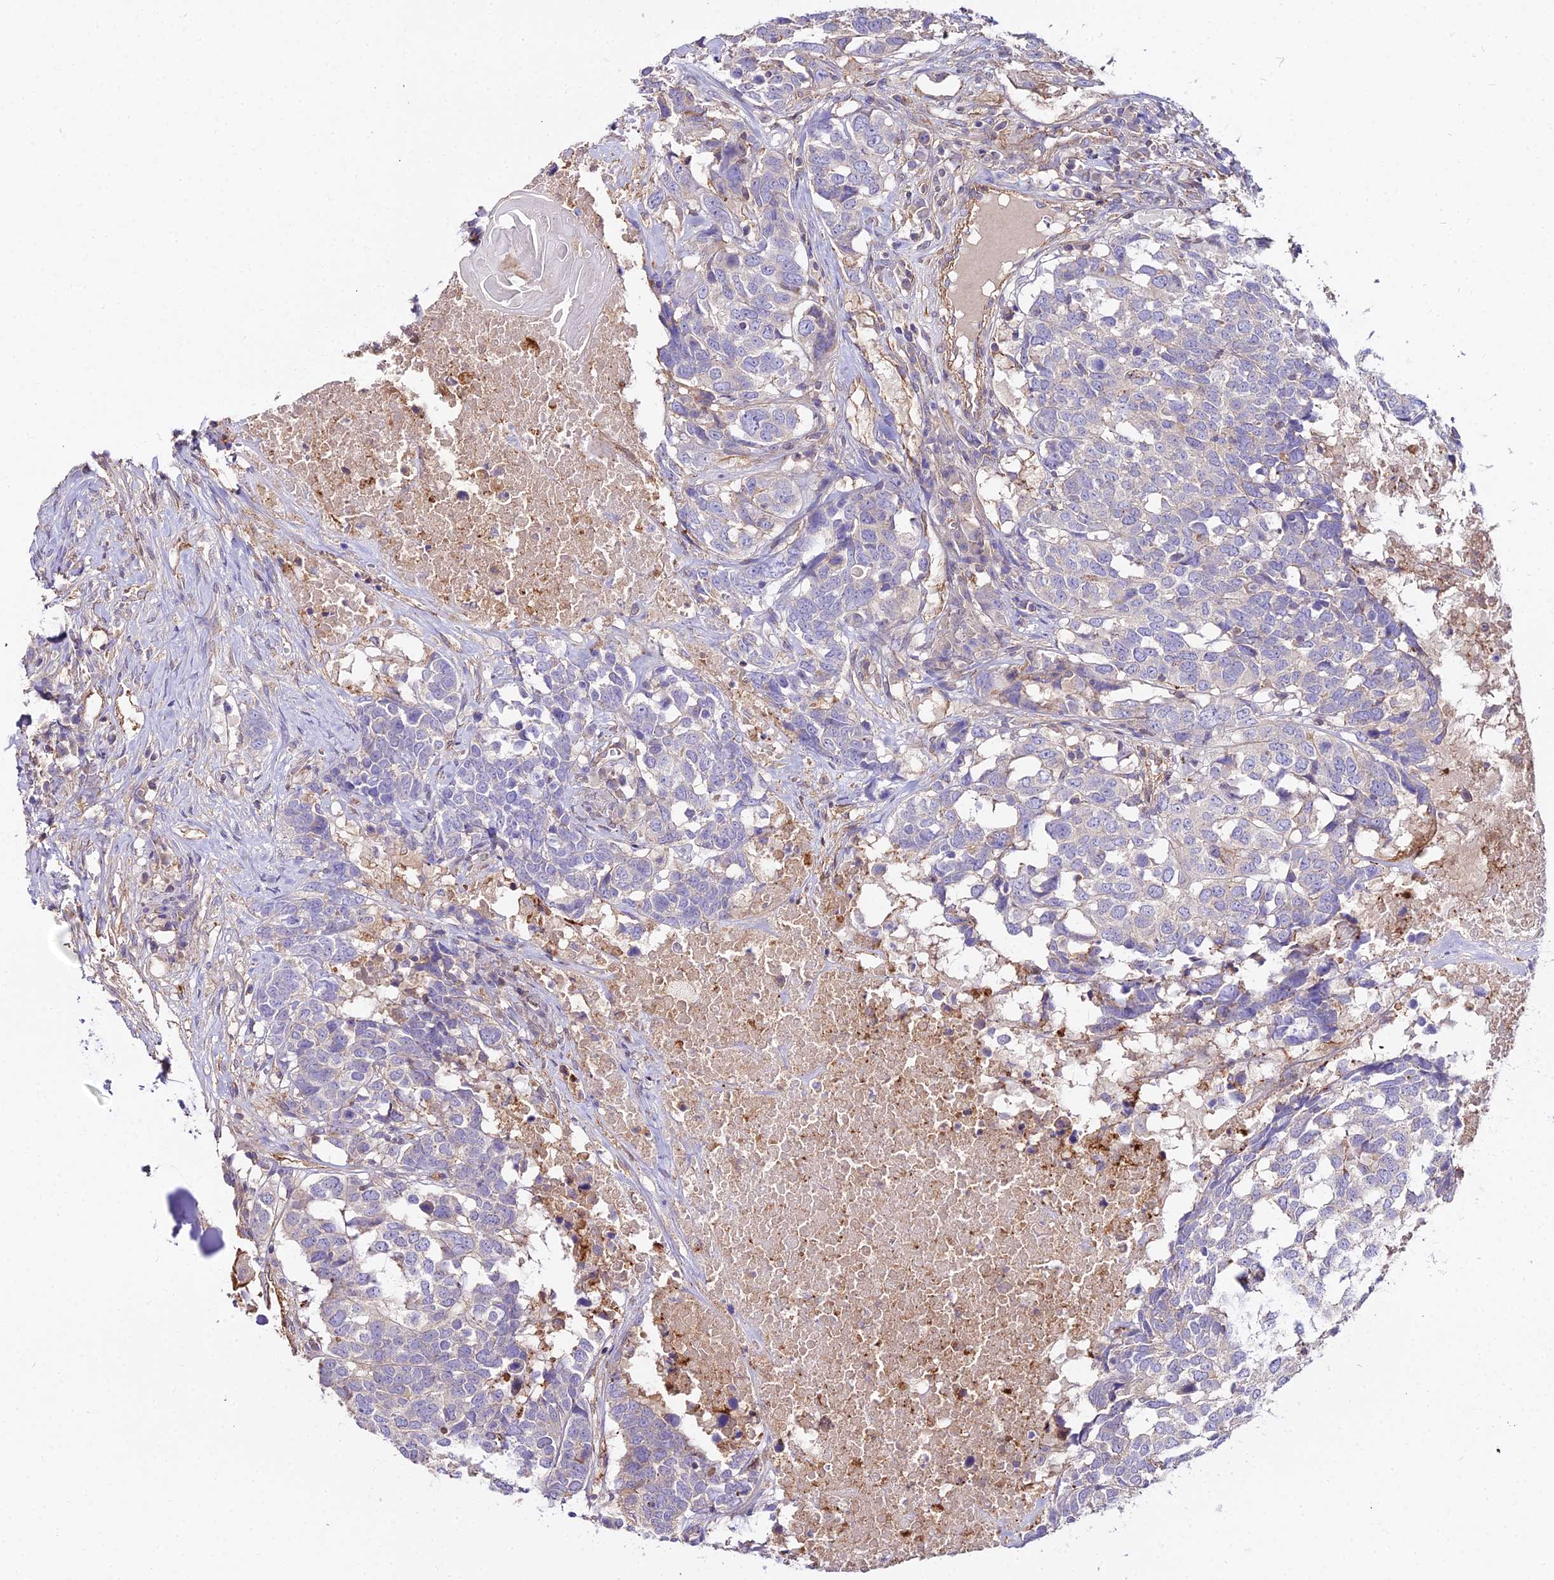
{"staining": {"intensity": "negative", "quantity": "none", "location": "none"}, "tissue": "head and neck cancer", "cell_type": "Tumor cells", "image_type": "cancer", "snomed": [{"axis": "morphology", "description": "Squamous cell carcinoma, NOS"}, {"axis": "topography", "description": "Head-Neck"}], "caption": "A high-resolution micrograph shows IHC staining of squamous cell carcinoma (head and neck), which shows no significant expression in tumor cells.", "gene": "GLYAT", "patient": {"sex": "male", "age": 66}}